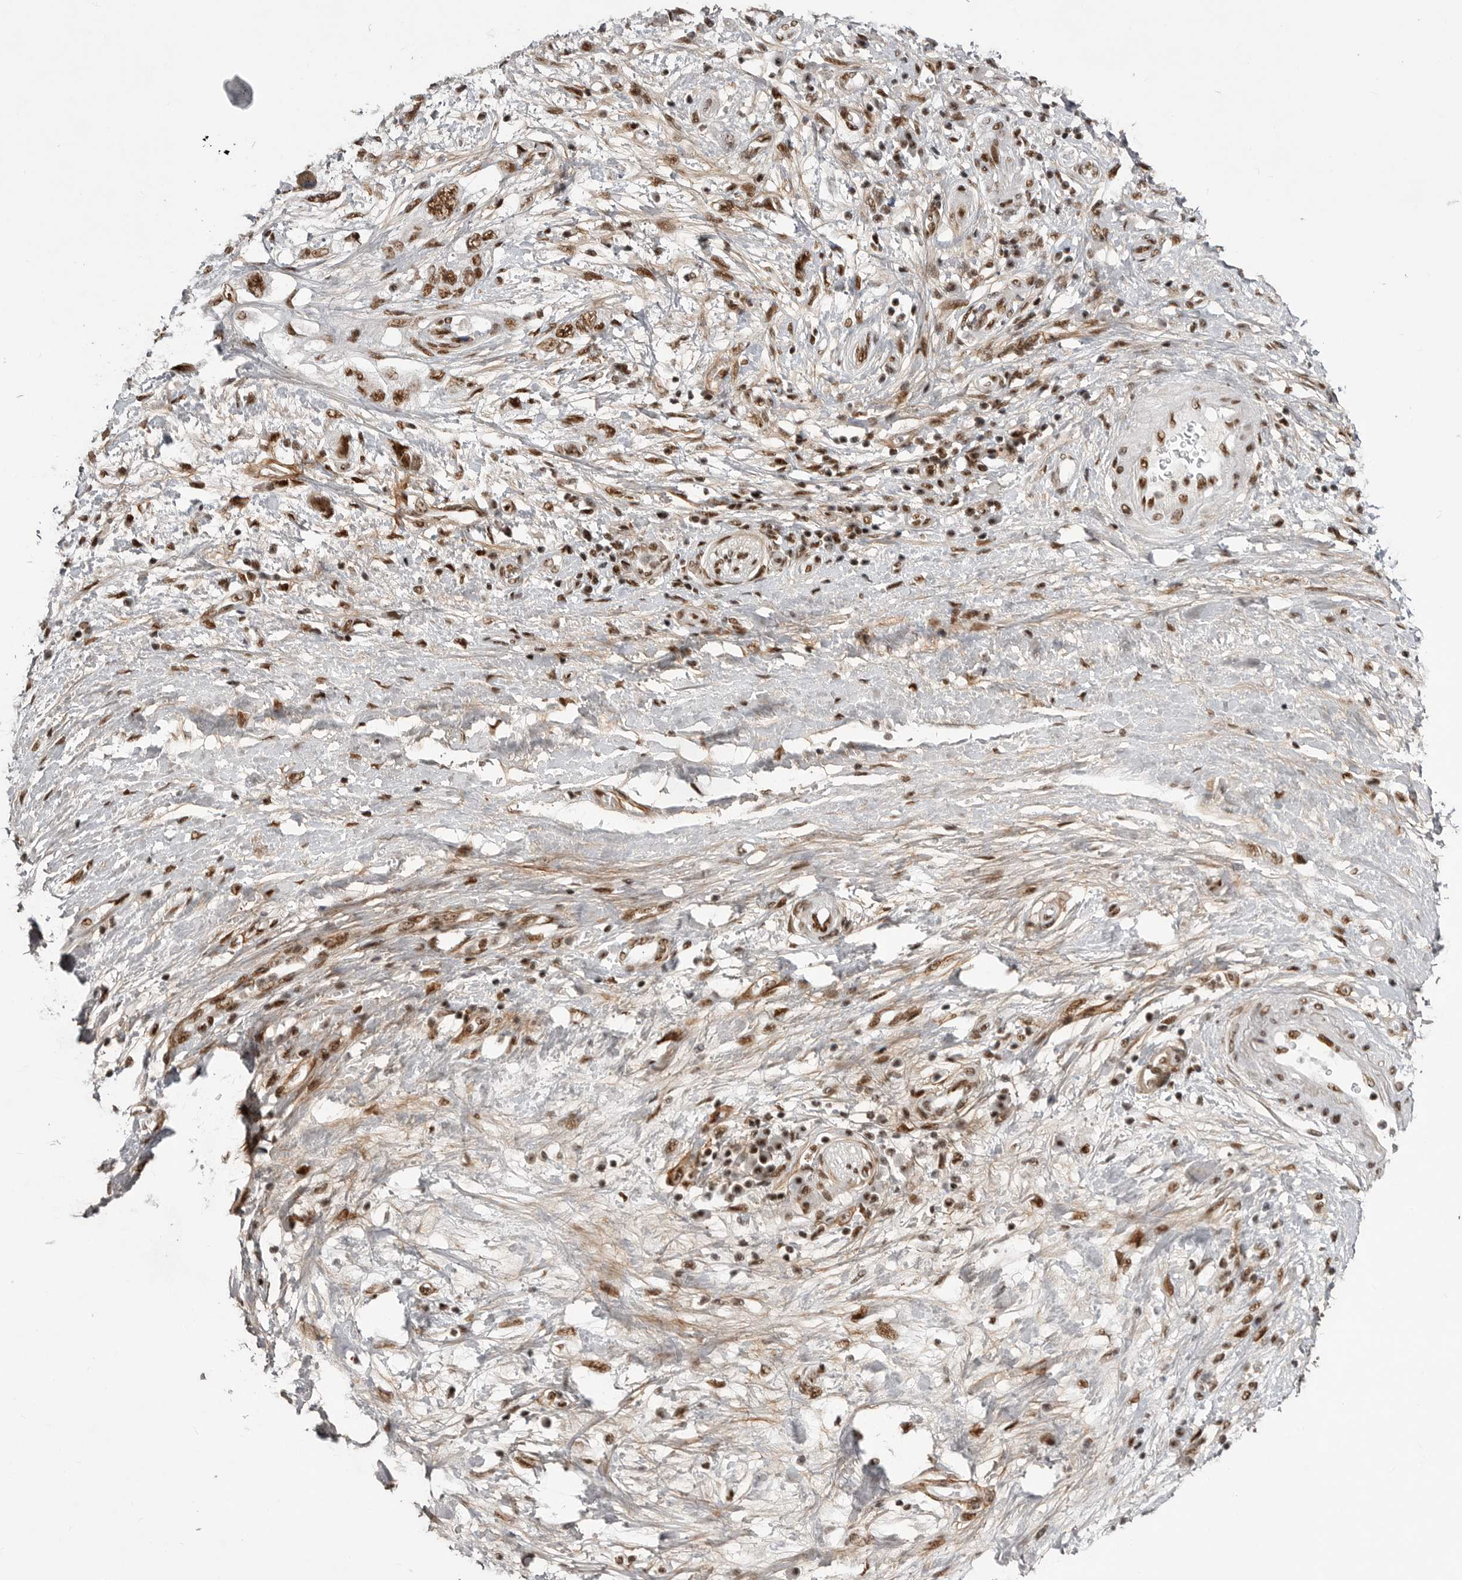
{"staining": {"intensity": "moderate", "quantity": ">75%", "location": "nuclear"}, "tissue": "pancreatic cancer", "cell_type": "Tumor cells", "image_type": "cancer", "snomed": [{"axis": "morphology", "description": "Adenocarcinoma, NOS"}, {"axis": "topography", "description": "Pancreas"}], "caption": "The micrograph shows staining of pancreatic cancer (adenocarcinoma), revealing moderate nuclear protein expression (brown color) within tumor cells.", "gene": "PPP1R8", "patient": {"sex": "female", "age": 73}}